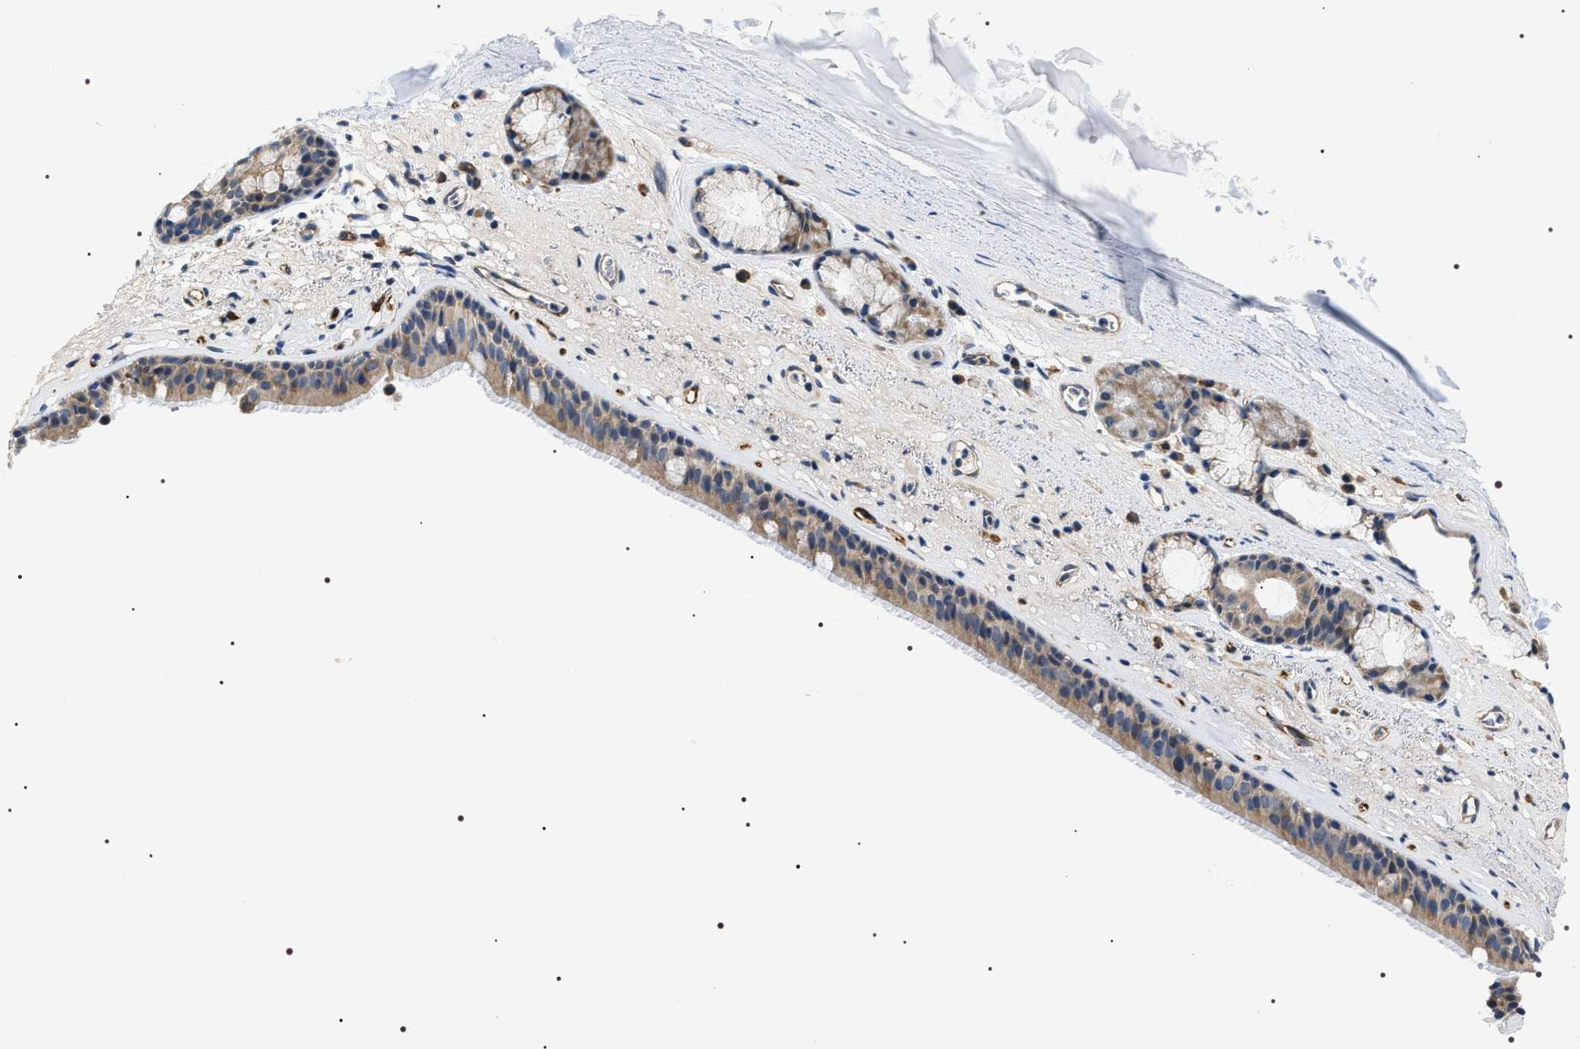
{"staining": {"intensity": "weak", "quantity": ">75%", "location": "cytoplasmic/membranous"}, "tissue": "bronchus", "cell_type": "Respiratory epithelial cells", "image_type": "normal", "snomed": [{"axis": "morphology", "description": "Normal tissue, NOS"}, {"axis": "topography", "description": "Cartilage tissue"}], "caption": "A brown stain shows weak cytoplasmic/membranous expression of a protein in respiratory epithelial cells of benign human bronchus. (DAB IHC, brown staining for protein, blue staining for nuclei).", "gene": "PKD1L1", "patient": {"sex": "female", "age": 63}}